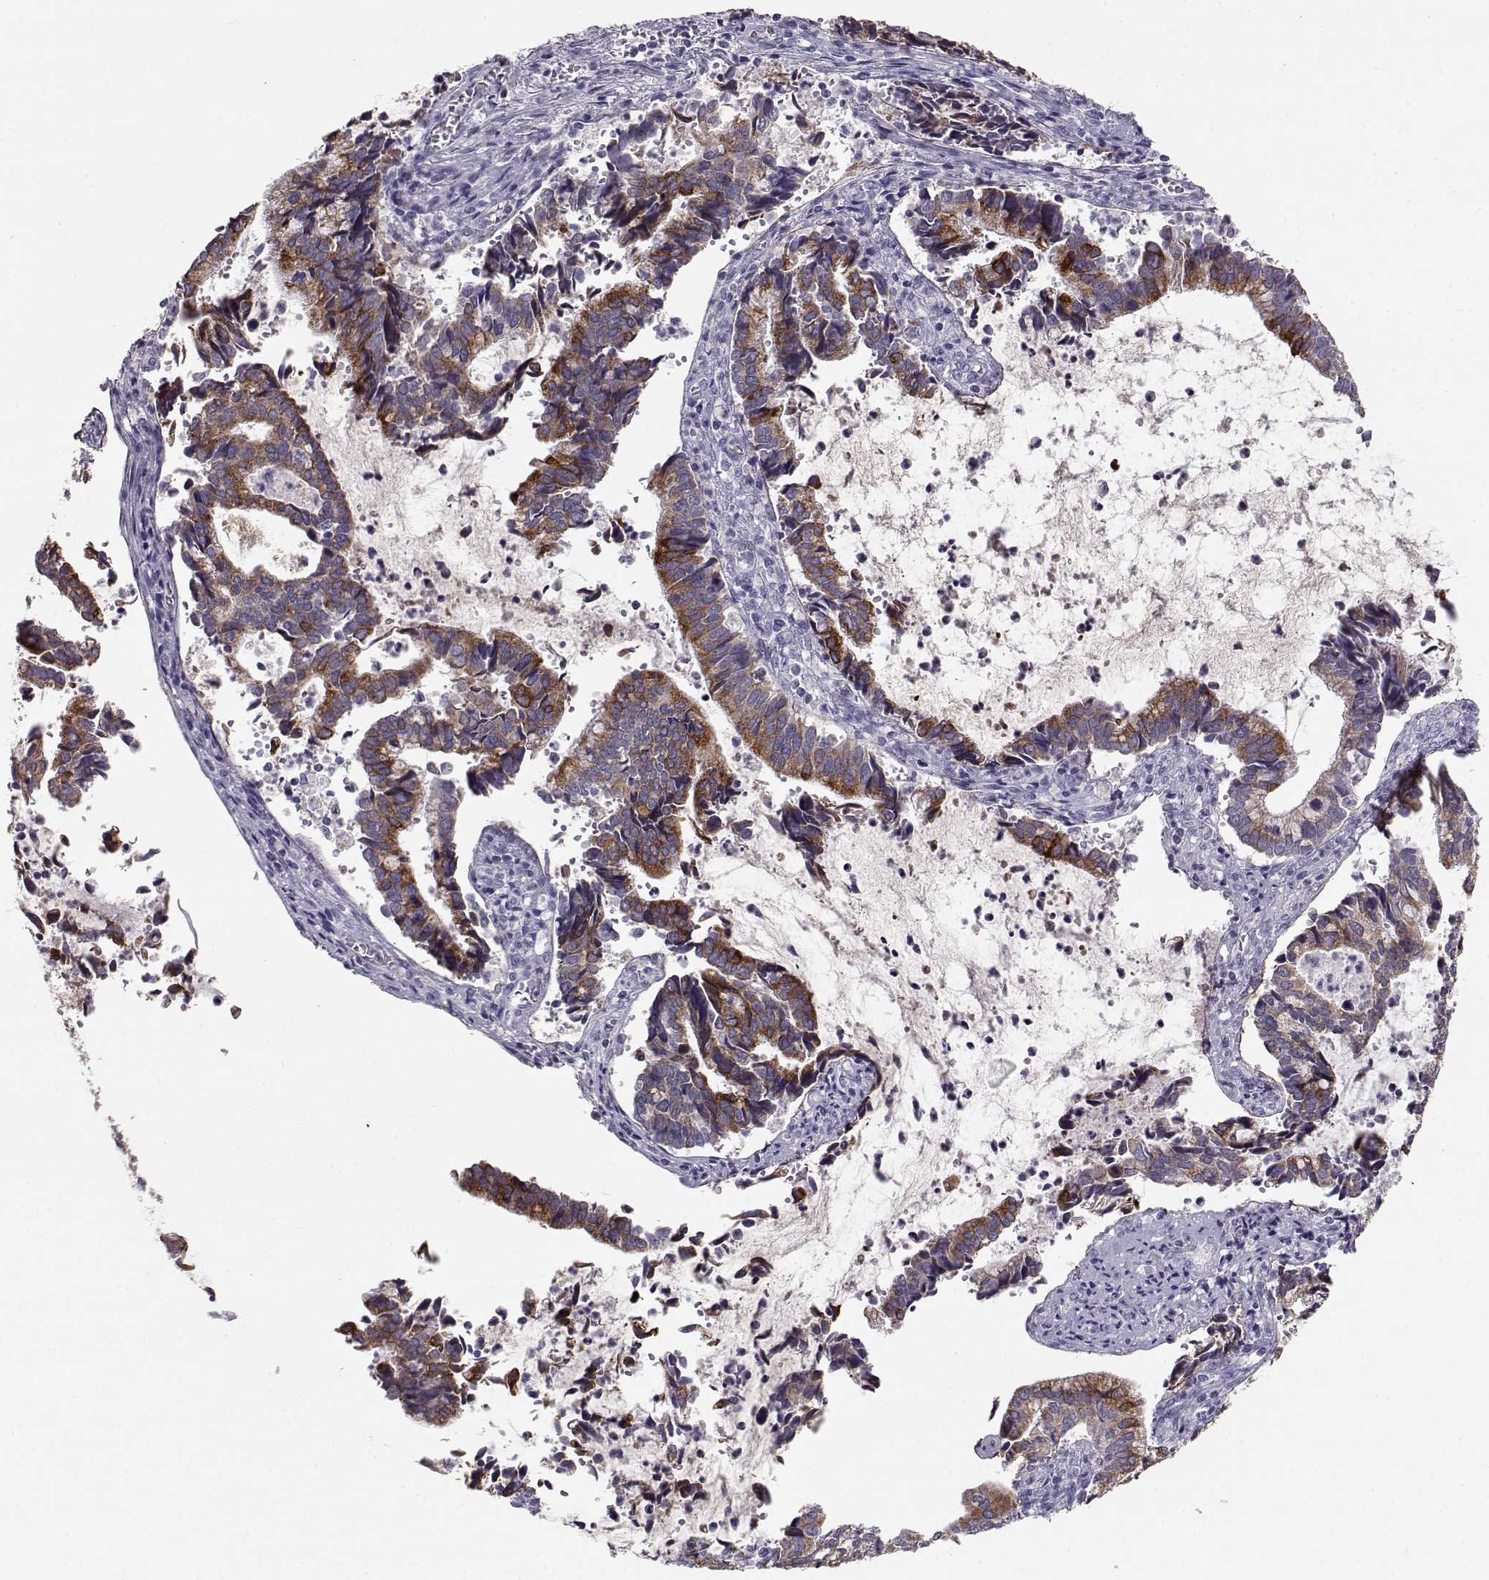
{"staining": {"intensity": "strong", "quantity": ">75%", "location": "cytoplasmic/membranous"}, "tissue": "cervical cancer", "cell_type": "Tumor cells", "image_type": "cancer", "snomed": [{"axis": "morphology", "description": "Adenocarcinoma, NOS"}, {"axis": "topography", "description": "Cervix"}], "caption": "Protein expression analysis of cervical cancer (adenocarcinoma) reveals strong cytoplasmic/membranous positivity in approximately >75% of tumor cells.", "gene": "LAMB3", "patient": {"sex": "female", "age": 42}}